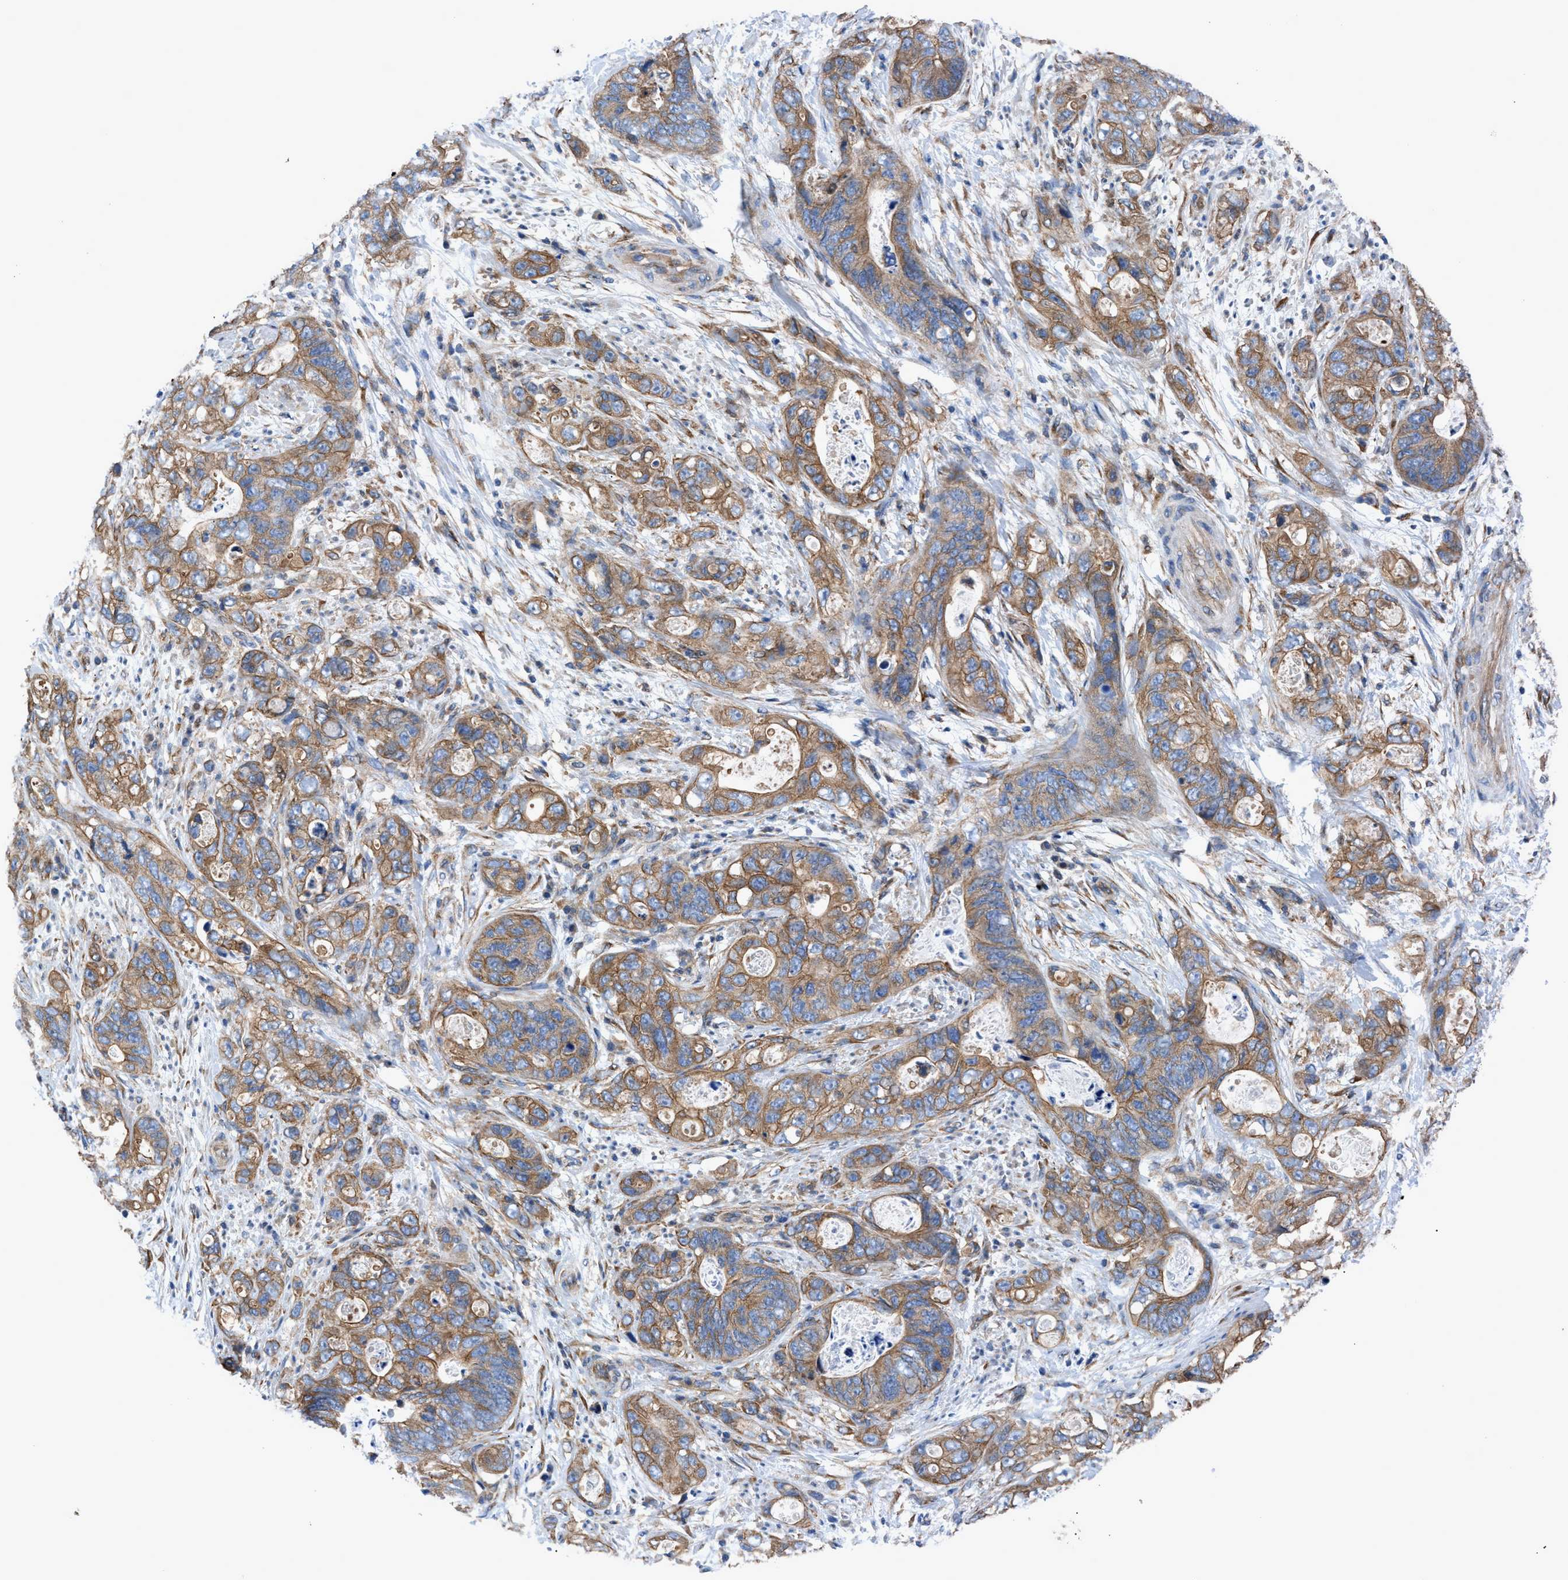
{"staining": {"intensity": "moderate", "quantity": ">75%", "location": "cytoplasmic/membranous"}, "tissue": "stomach cancer", "cell_type": "Tumor cells", "image_type": "cancer", "snomed": [{"axis": "morphology", "description": "Adenocarcinoma, NOS"}, {"axis": "topography", "description": "Stomach"}], "caption": "Adenocarcinoma (stomach) stained with immunohistochemistry exhibits moderate cytoplasmic/membranous staining in about >75% of tumor cells.", "gene": "DMAC1", "patient": {"sex": "female", "age": 89}}